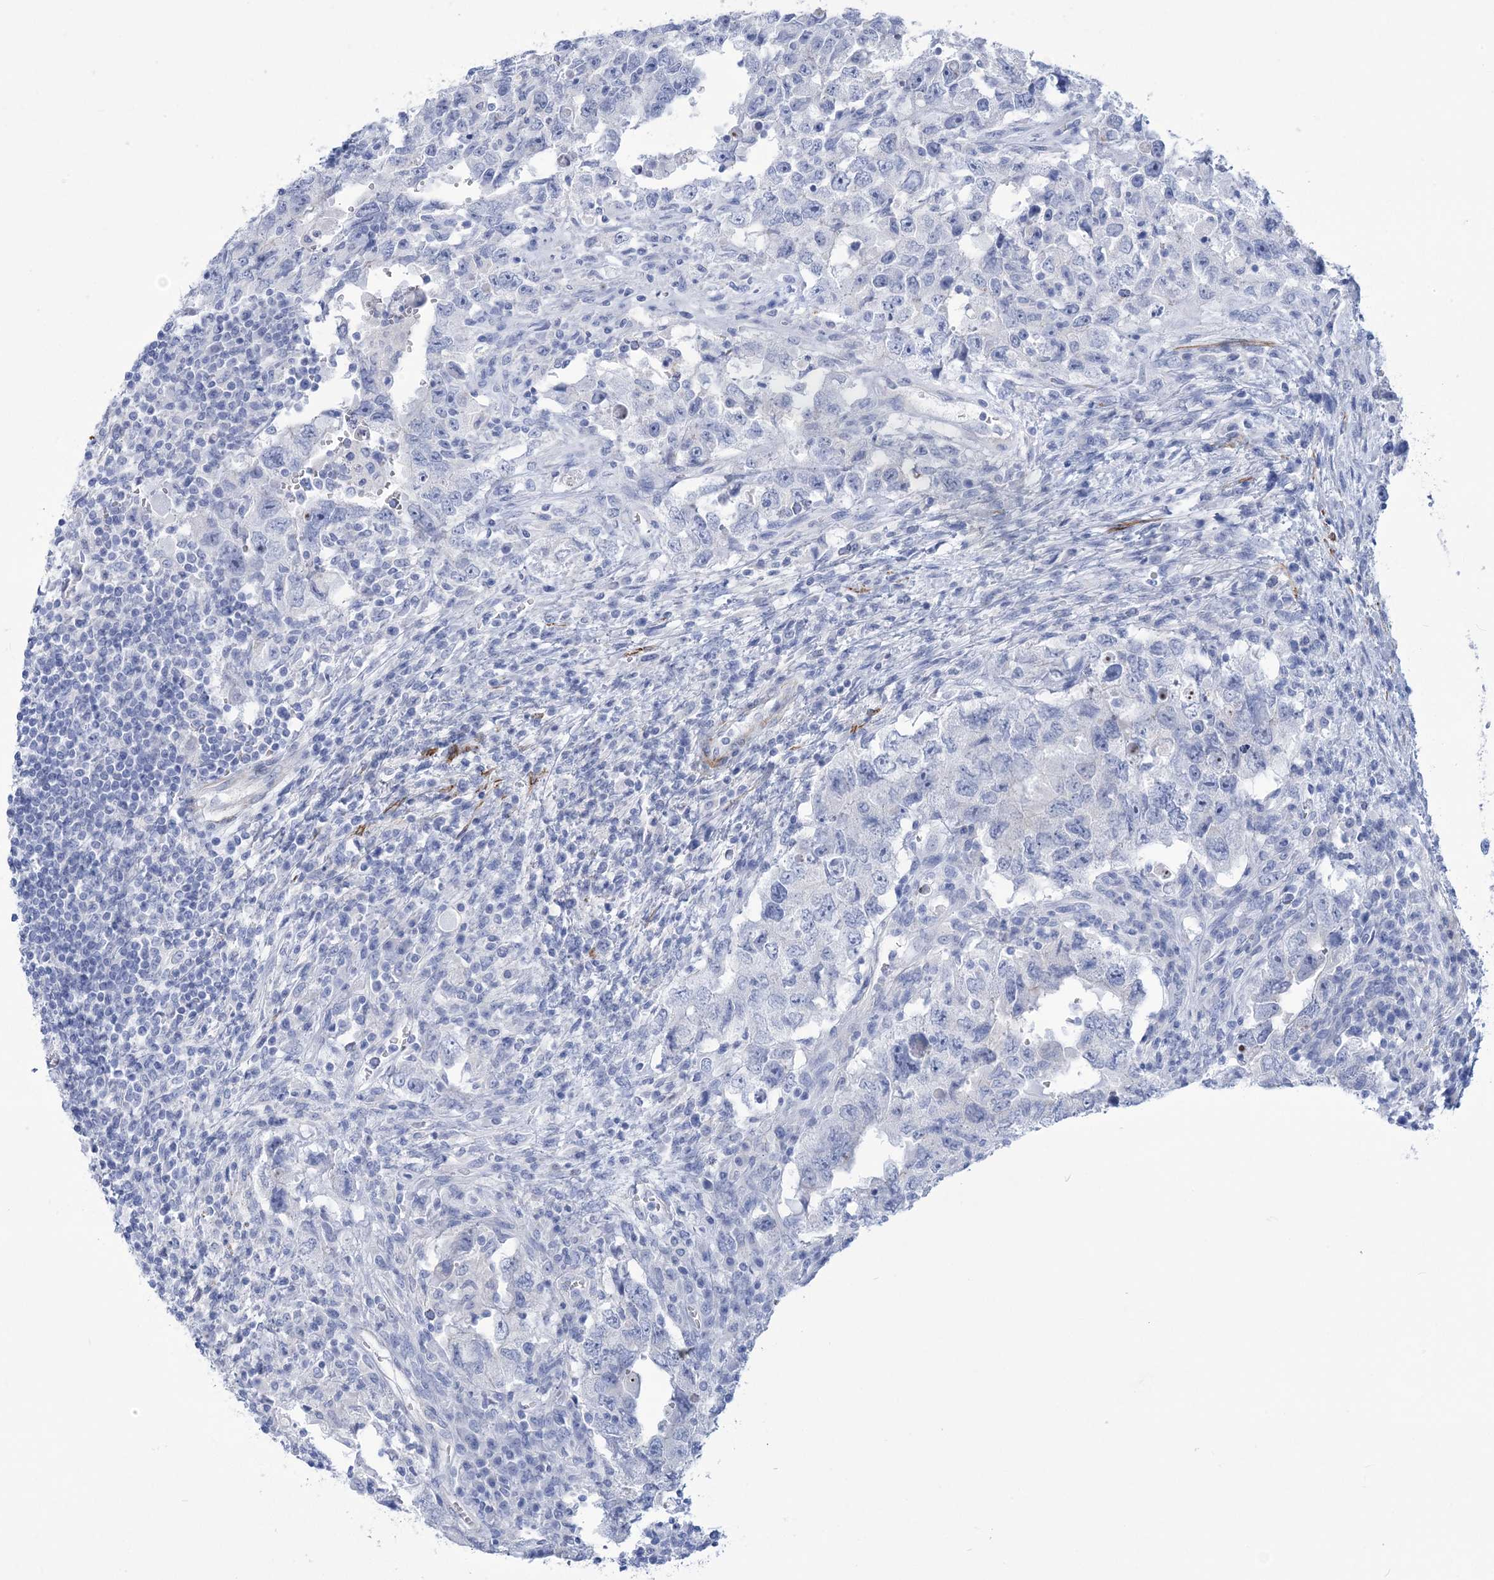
{"staining": {"intensity": "negative", "quantity": "none", "location": "none"}, "tissue": "testis cancer", "cell_type": "Tumor cells", "image_type": "cancer", "snomed": [{"axis": "morphology", "description": "Carcinoma, Embryonal, NOS"}, {"axis": "topography", "description": "Testis"}], "caption": "This is an immunohistochemistry (IHC) image of human testis cancer (embryonal carcinoma). There is no staining in tumor cells.", "gene": "WDR74", "patient": {"sex": "male", "age": 26}}